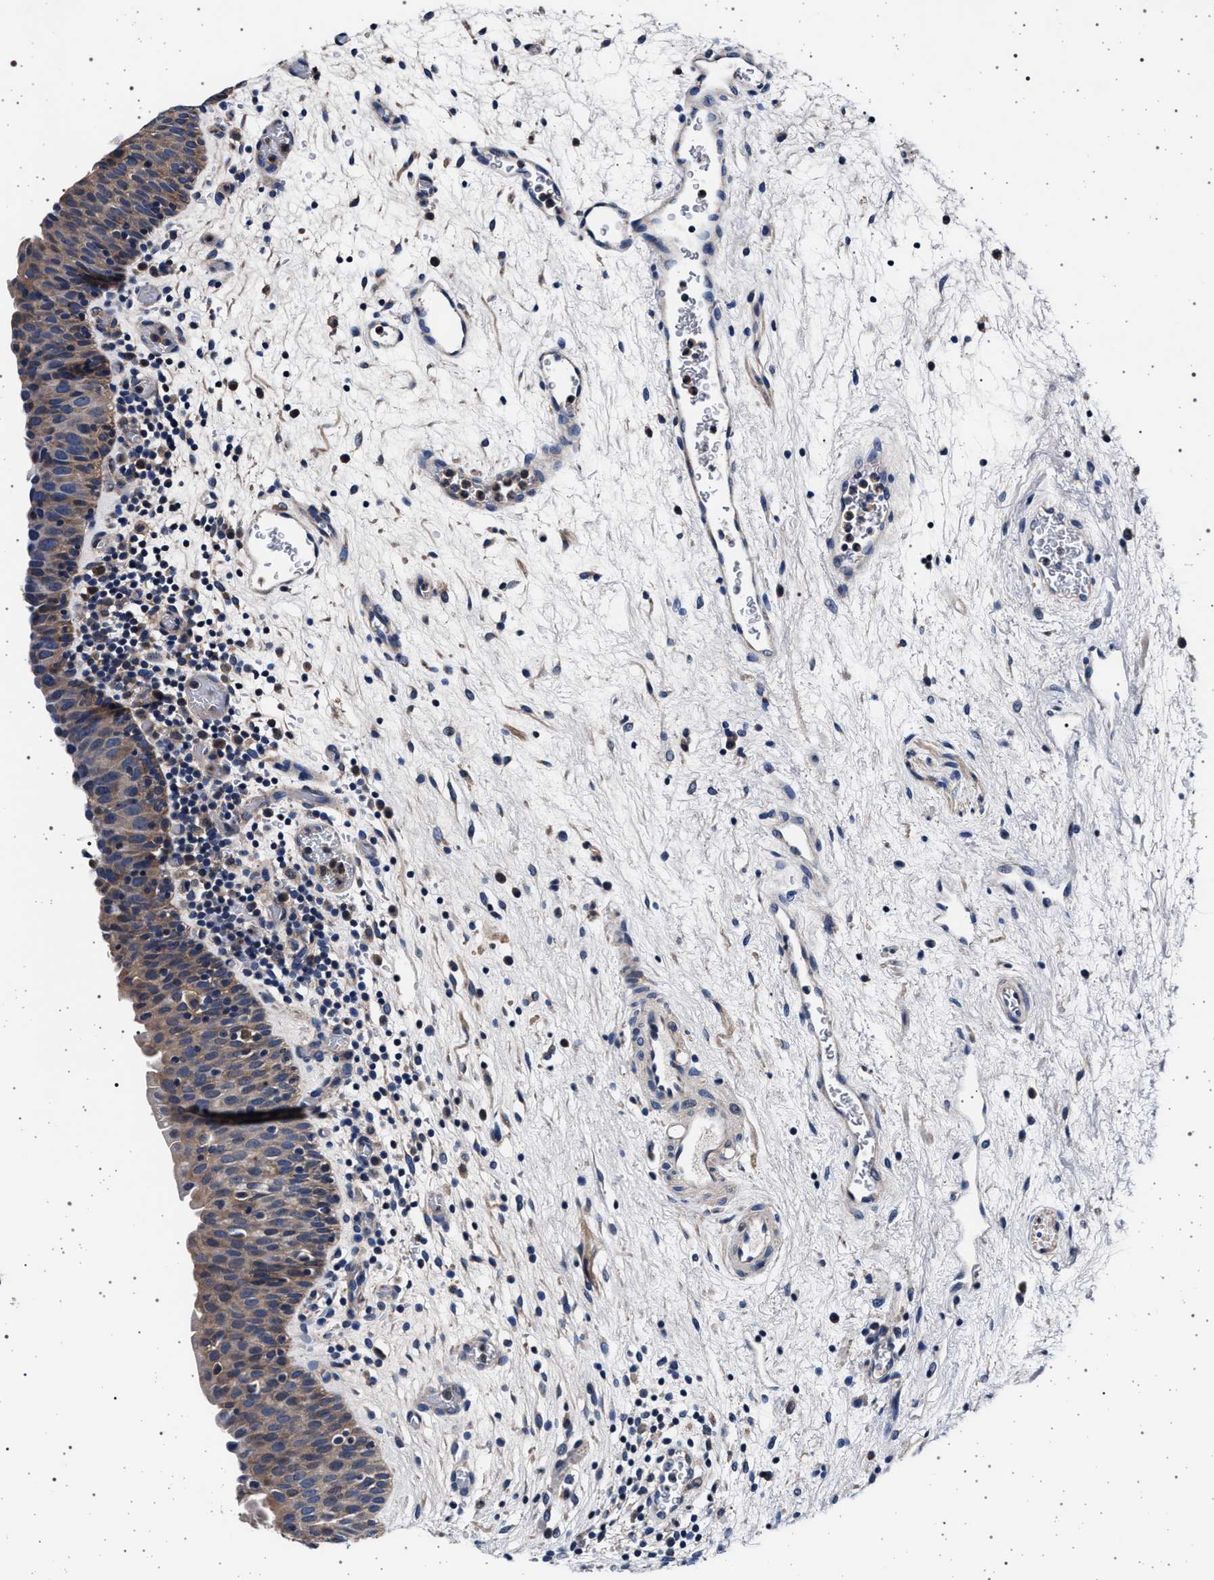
{"staining": {"intensity": "moderate", "quantity": ">75%", "location": "cytoplasmic/membranous"}, "tissue": "urinary bladder", "cell_type": "Urothelial cells", "image_type": "normal", "snomed": [{"axis": "morphology", "description": "Normal tissue, NOS"}, {"axis": "topography", "description": "Urinary bladder"}], "caption": "Urinary bladder stained with DAB immunohistochemistry reveals medium levels of moderate cytoplasmic/membranous expression in about >75% of urothelial cells.", "gene": "MAP3K2", "patient": {"sex": "male", "age": 37}}